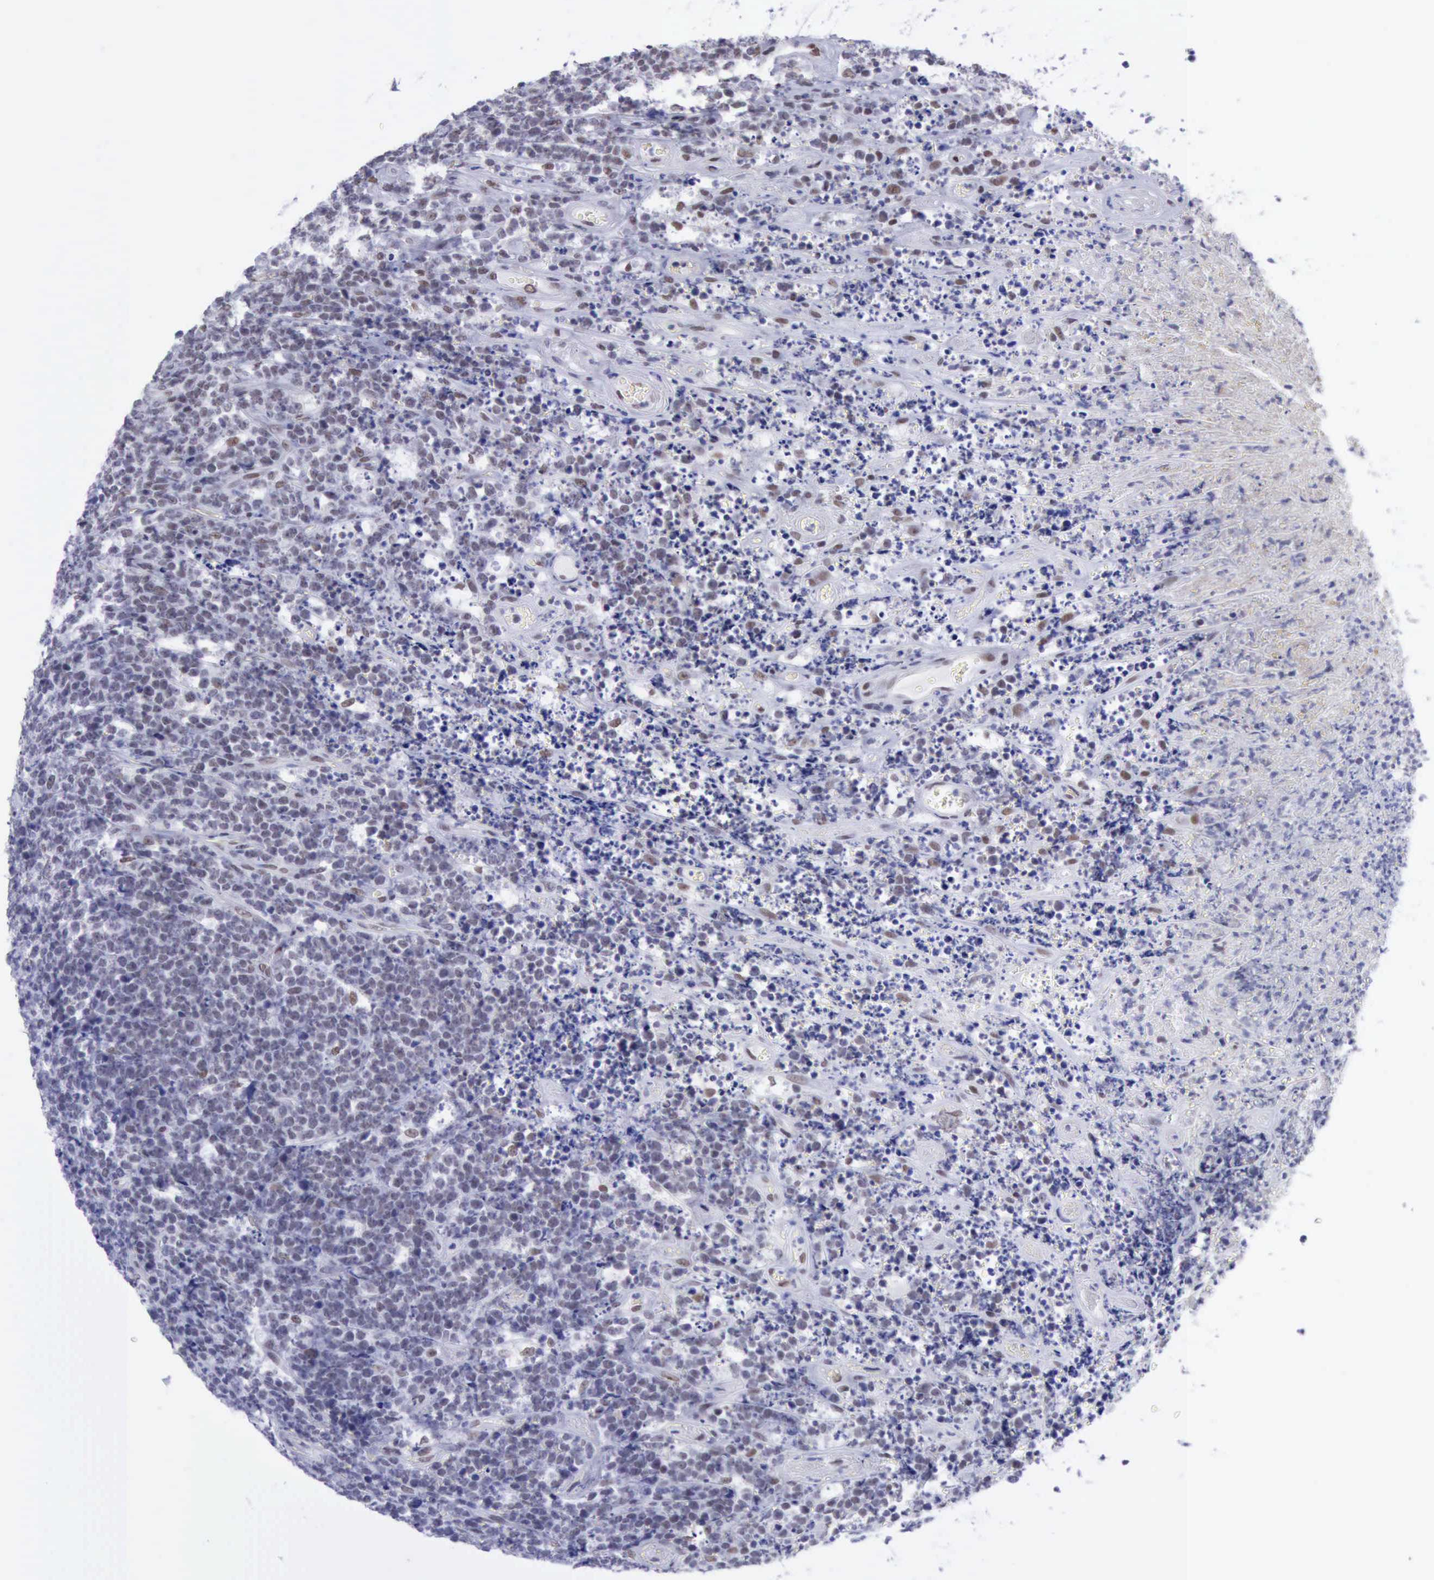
{"staining": {"intensity": "negative", "quantity": "none", "location": "none"}, "tissue": "lymphoma", "cell_type": "Tumor cells", "image_type": "cancer", "snomed": [{"axis": "morphology", "description": "Malignant lymphoma, non-Hodgkin's type, High grade"}, {"axis": "topography", "description": "Small intestine"}, {"axis": "topography", "description": "Colon"}], "caption": "High-grade malignant lymphoma, non-Hodgkin's type was stained to show a protein in brown. There is no significant positivity in tumor cells.", "gene": "ERCC4", "patient": {"sex": "male", "age": 8}}